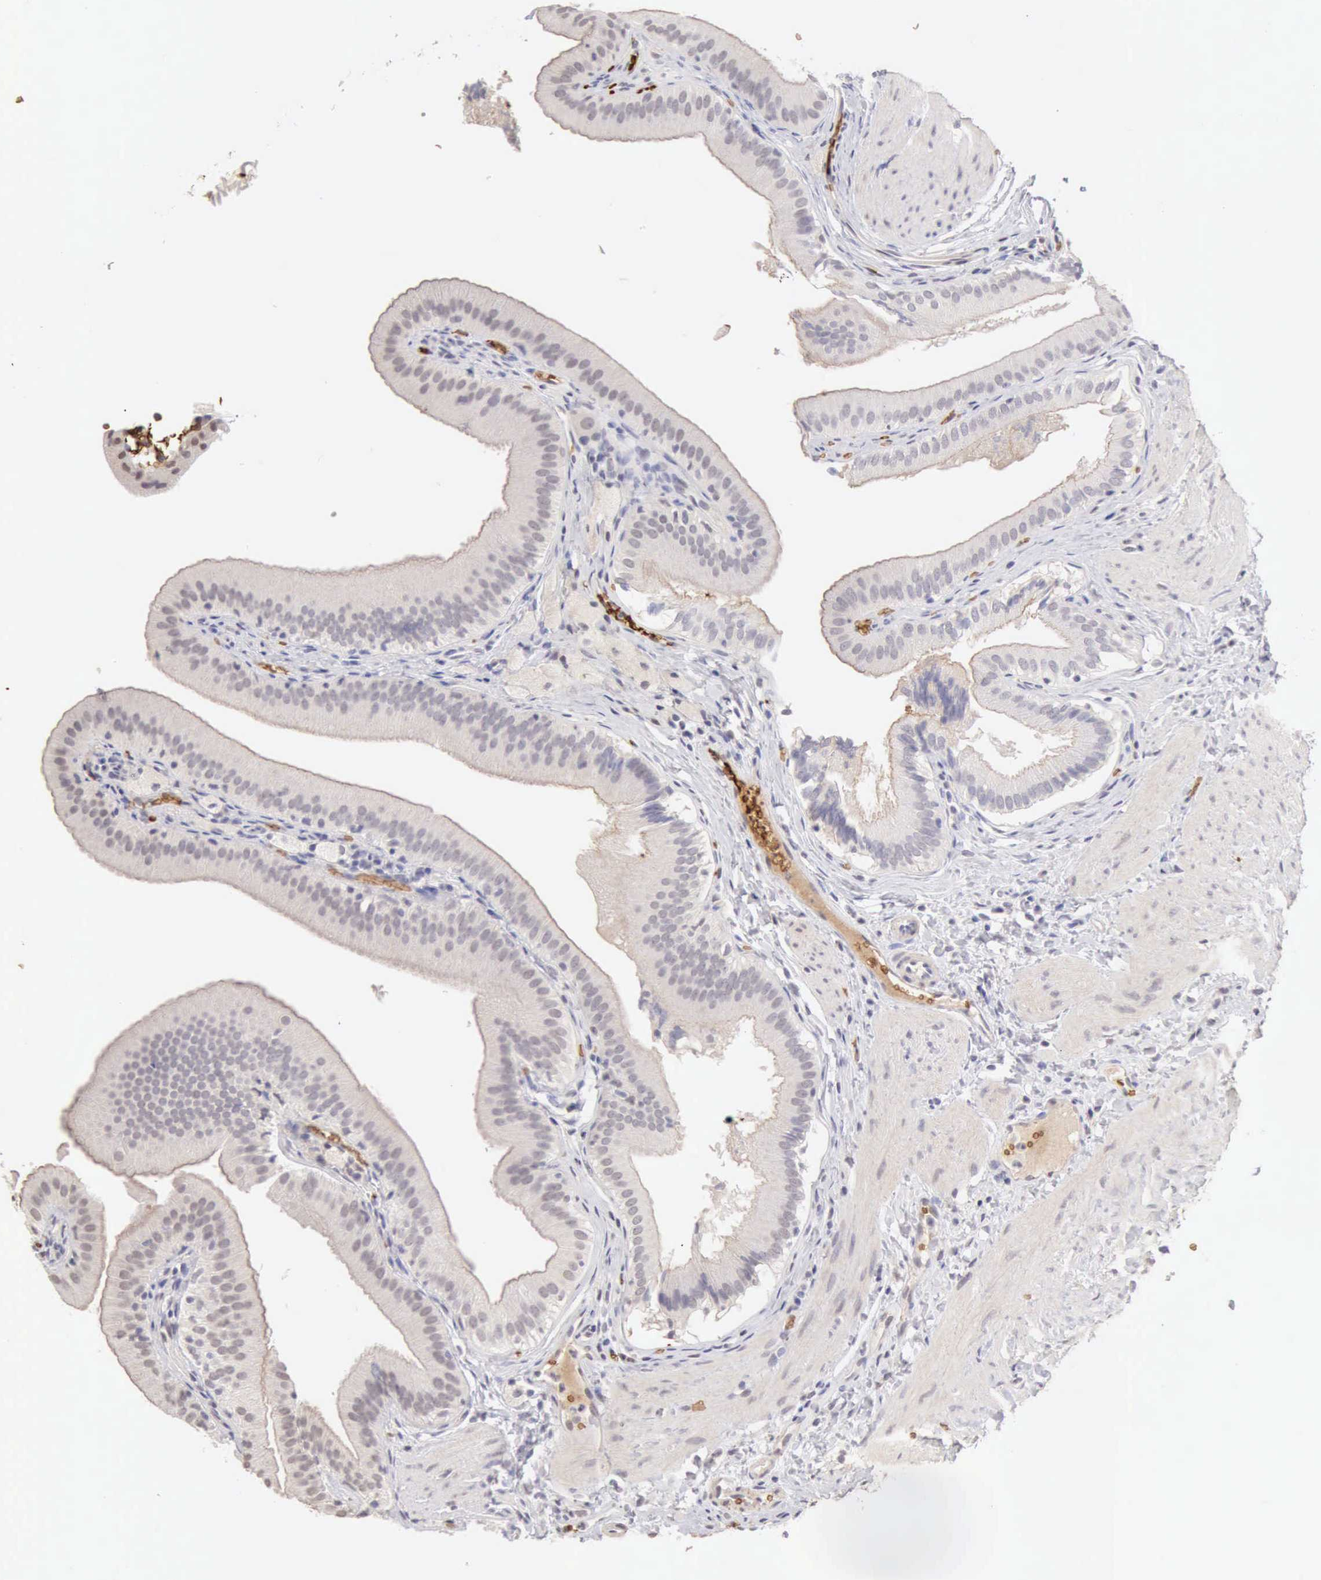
{"staining": {"intensity": "negative", "quantity": "none", "location": "none"}, "tissue": "gallbladder", "cell_type": "Glandular cells", "image_type": "normal", "snomed": [{"axis": "morphology", "description": "Normal tissue, NOS"}, {"axis": "topography", "description": "Gallbladder"}], "caption": "Immunohistochemical staining of unremarkable gallbladder reveals no significant expression in glandular cells.", "gene": "CFI", "patient": {"sex": "female", "age": 24}}